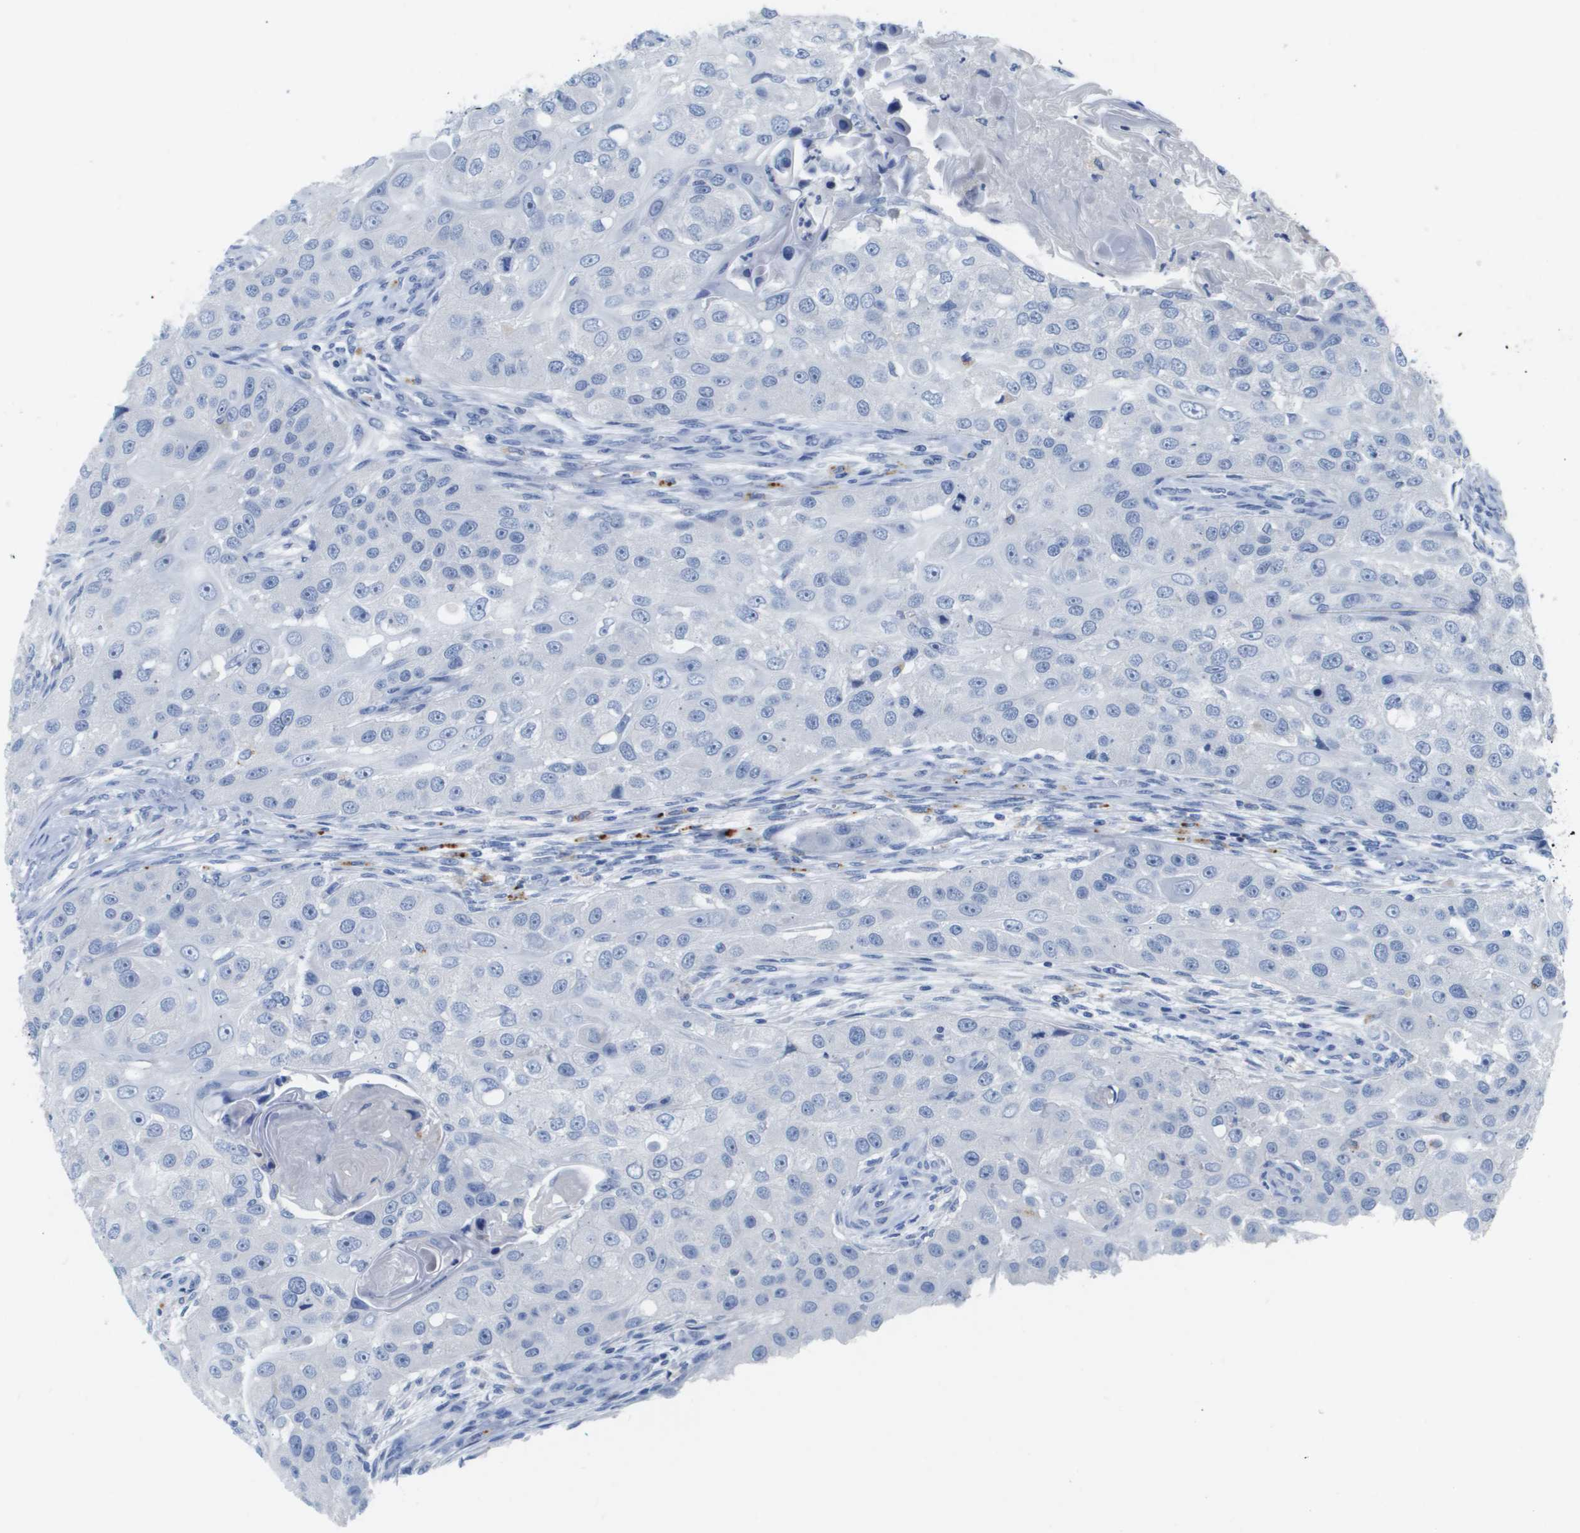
{"staining": {"intensity": "negative", "quantity": "none", "location": "none"}, "tissue": "head and neck cancer", "cell_type": "Tumor cells", "image_type": "cancer", "snomed": [{"axis": "morphology", "description": "Normal tissue, NOS"}, {"axis": "morphology", "description": "Squamous cell carcinoma, NOS"}, {"axis": "topography", "description": "Skeletal muscle"}, {"axis": "topography", "description": "Head-Neck"}], "caption": "Immunohistochemistry (IHC) histopathology image of neoplastic tissue: human head and neck cancer (squamous cell carcinoma) stained with DAB demonstrates no significant protein staining in tumor cells. (DAB (3,3'-diaminobenzidine) immunohistochemistry, high magnification).", "gene": "MS4A1", "patient": {"sex": "male", "age": 51}}